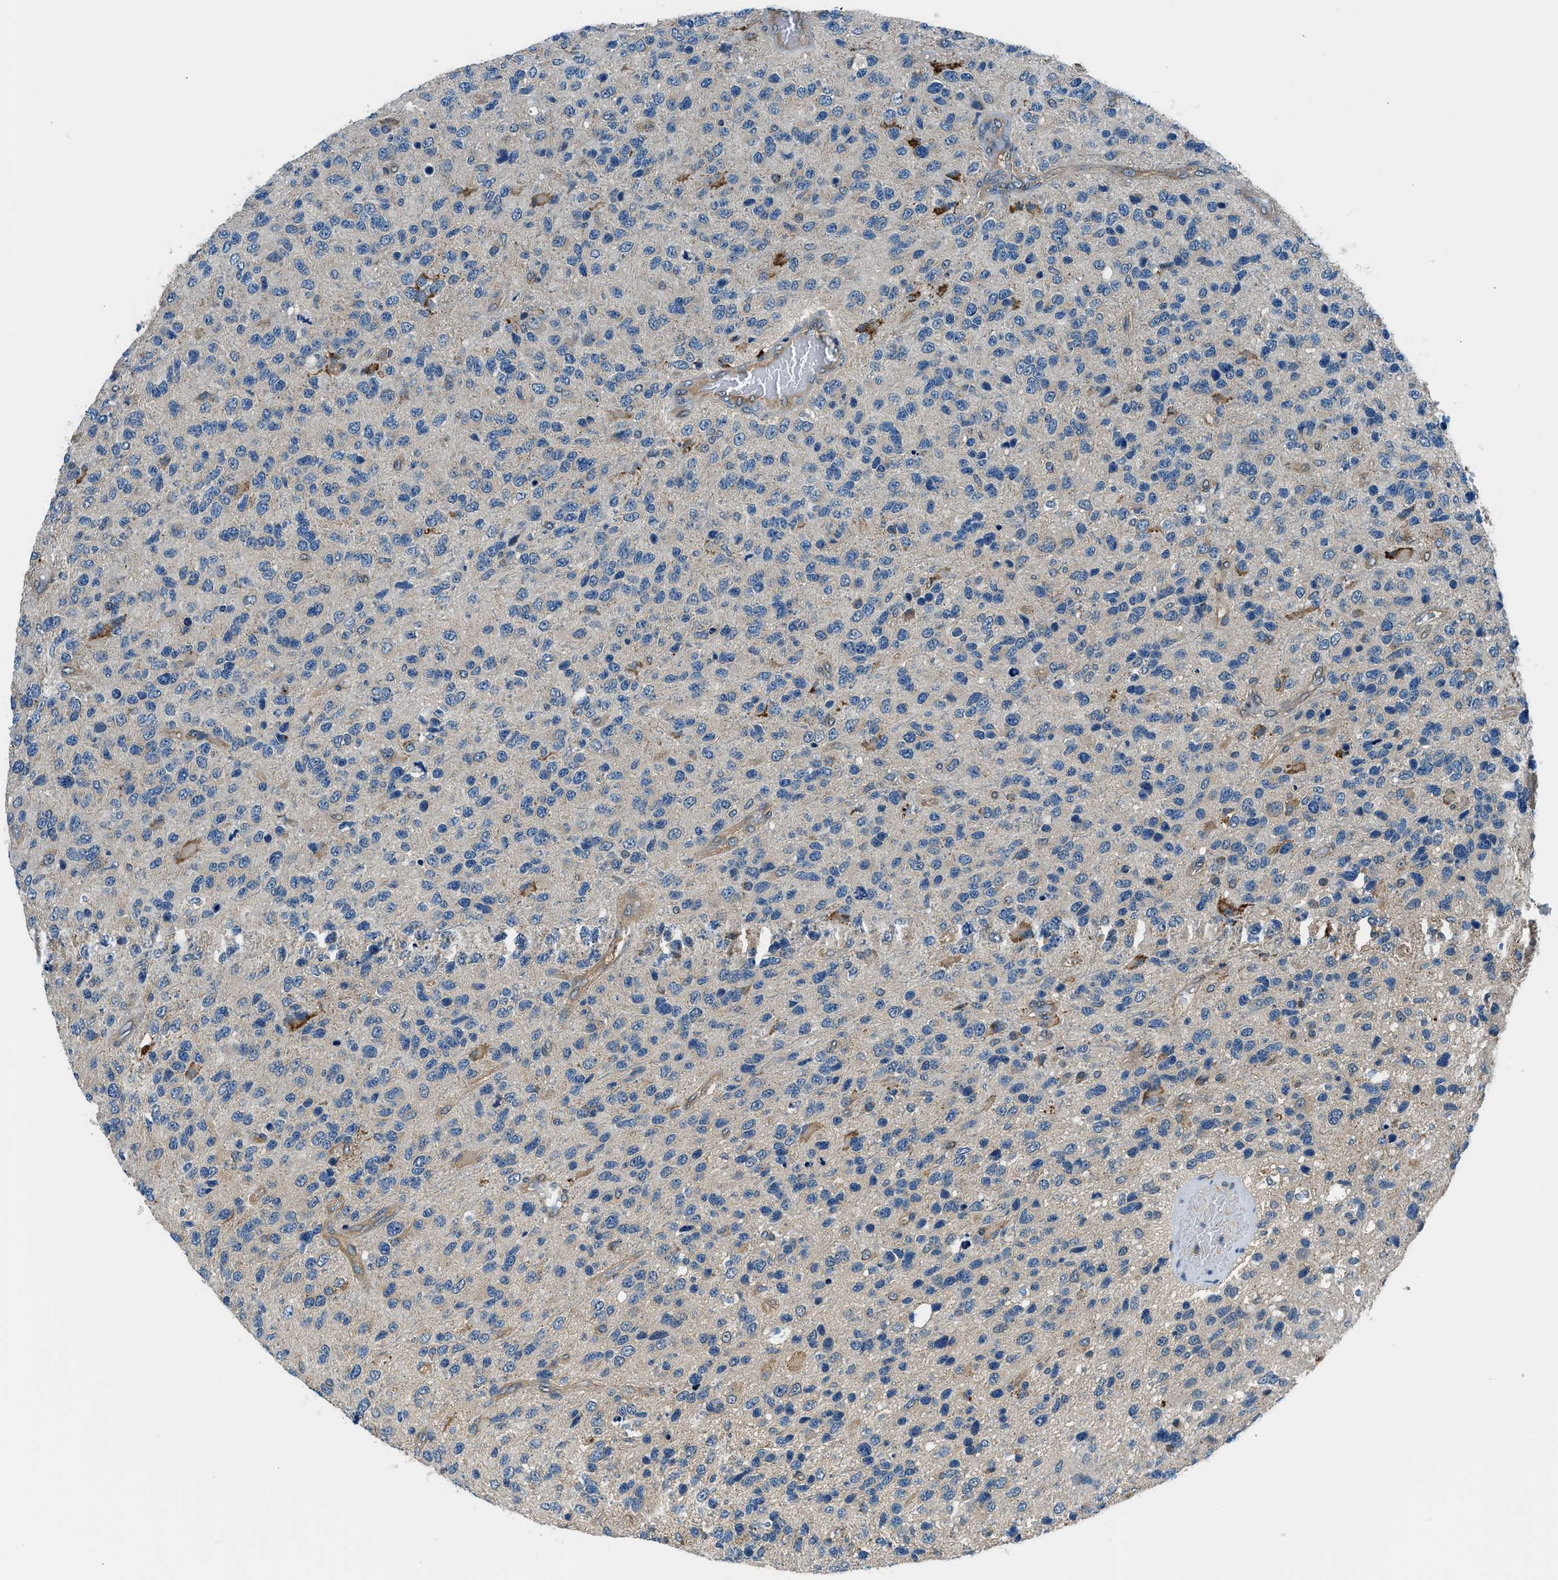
{"staining": {"intensity": "negative", "quantity": "none", "location": "none"}, "tissue": "glioma", "cell_type": "Tumor cells", "image_type": "cancer", "snomed": [{"axis": "morphology", "description": "Glioma, malignant, High grade"}, {"axis": "topography", "description": "Brain"}], "caption": "IHC of human glioma reveals no staining in tumor cells.", "gene": "SLC19A2", "patient": {"sex": "female", "age": 58}}